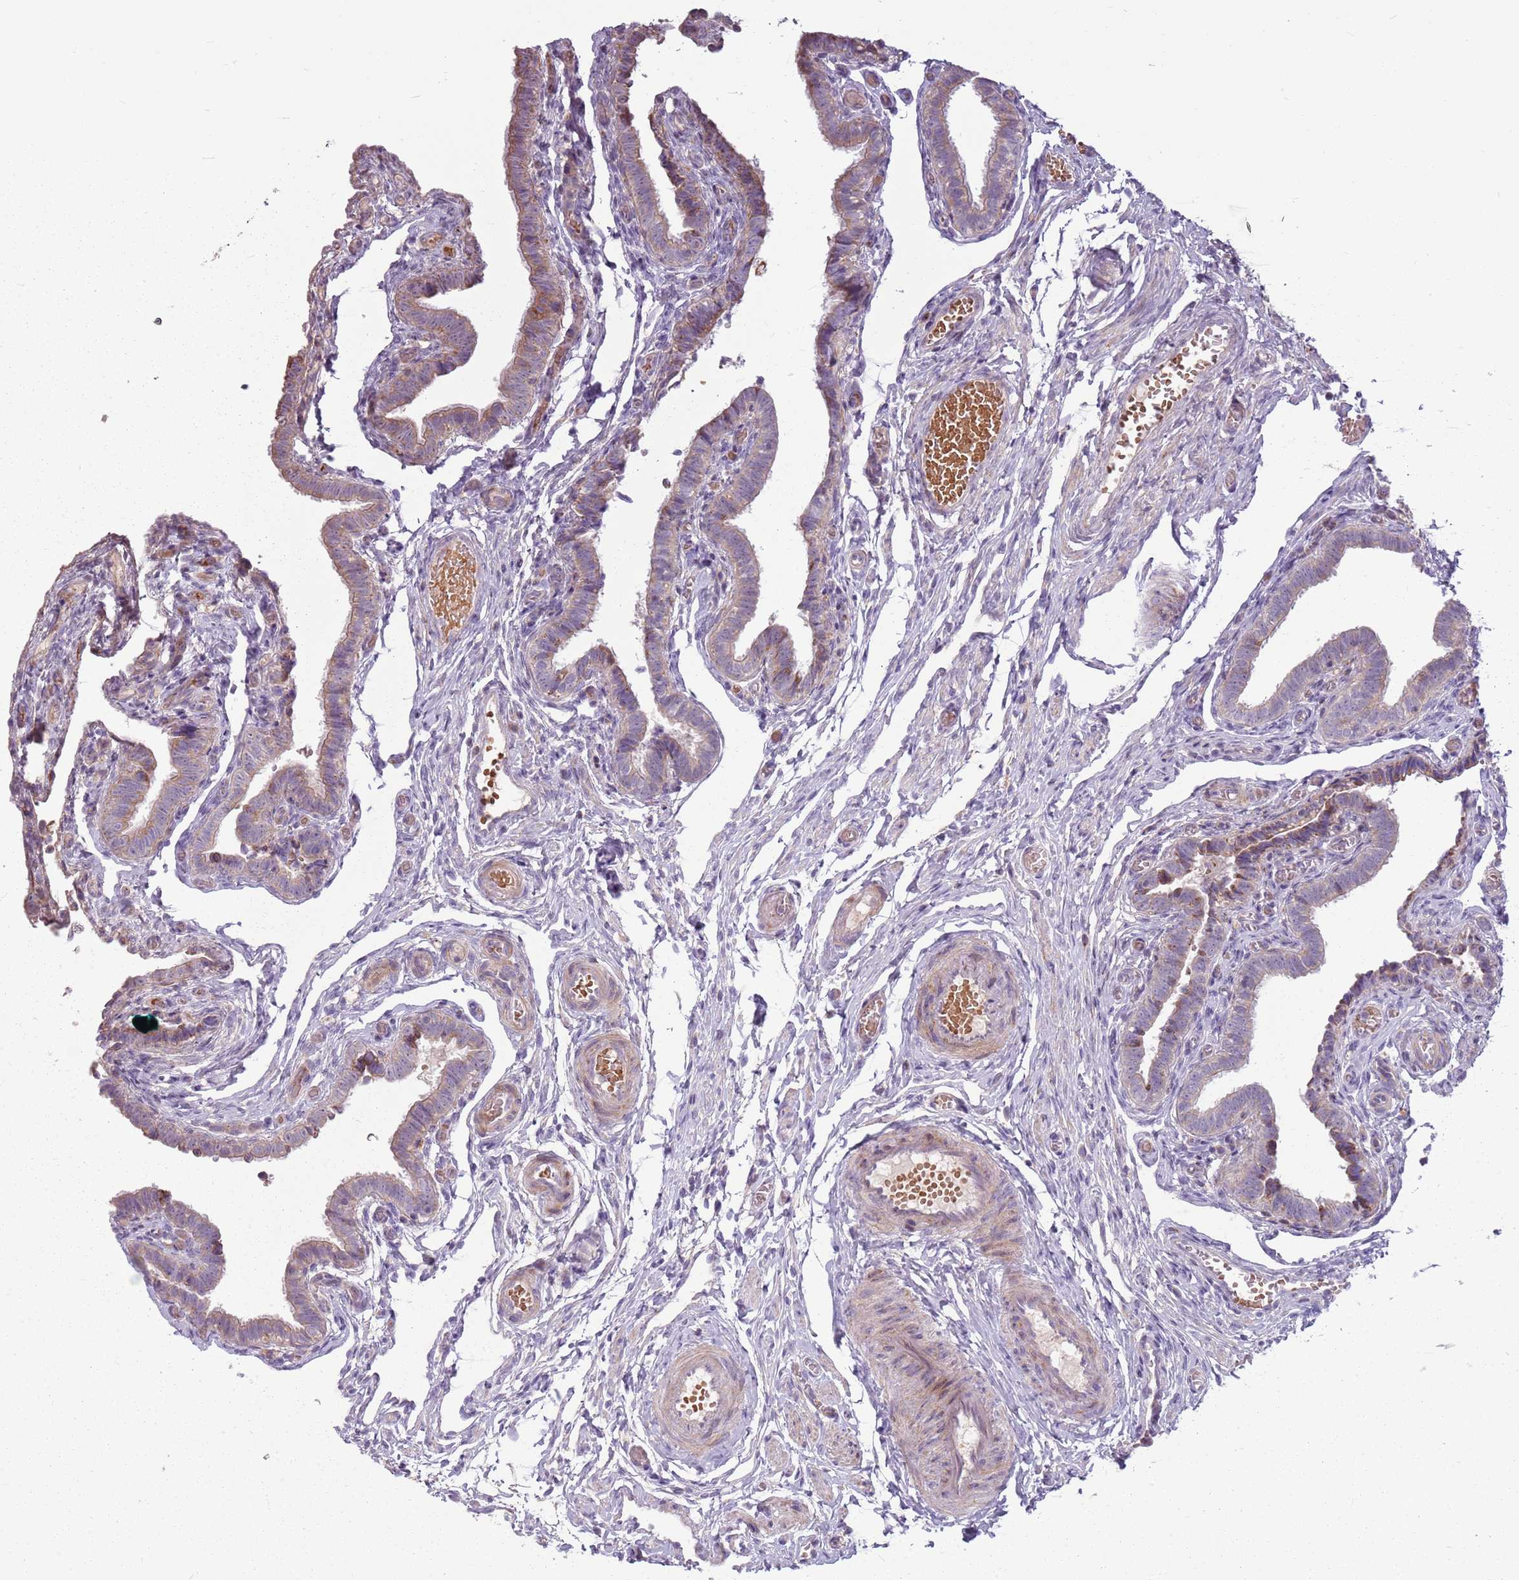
{"staining": {"intensity": "moderate", "quantity": ">75%", "location": "cytoplasmic/membranous"}, "tissue": "fallopian tube", "cell_type": "Glandular cells", "image_type": "normal", "snomed": [{"axis": "morphology", "description": "Normal tissue, NOS"}, {"axis": "topography", "description": "Fallopian tube"}], "caption": "IHC (DAB (3,3'-diaminobenzidine)) staining of unremarkable human fallopian tube reveals moderate cytoplasmic/membranous protein positivity in about >75% of glandular cells. (Stains: DAB in brown, nuclei in blue, Microscopy: brightfield microscopy at high magnification).", "gene": "ZNF530", "patient": {"sex": "female", "age": 36}}